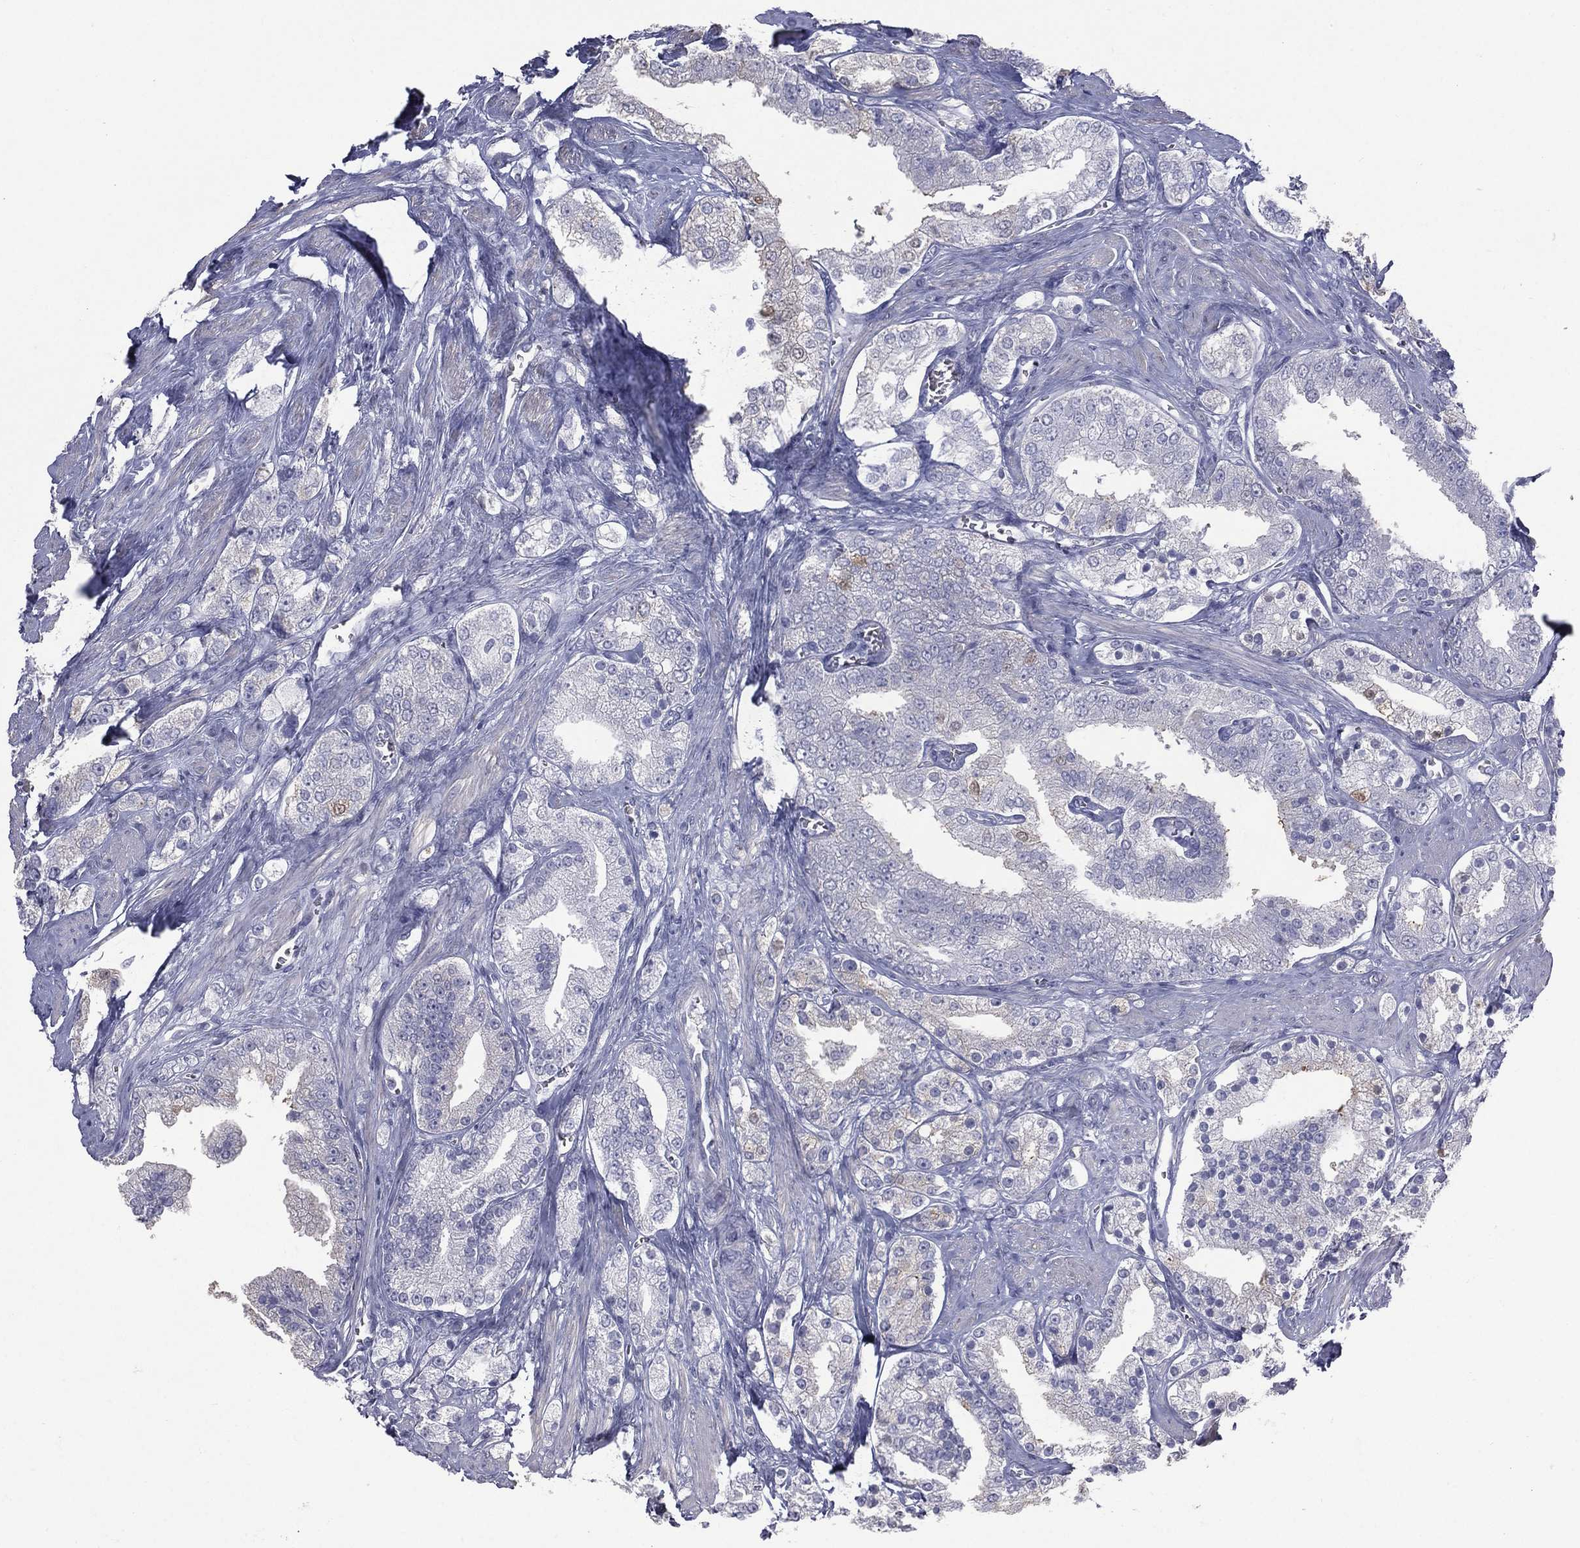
{"staining": {"intensity": "negative", "quantity": "none", "location": "none"}, "tissue": "prostate cancer", "cell_type": "Tumor cells", "image_type": "cancer", "snomed": [{"axis": "morphology", "description": "Adenocarcinoma, NOS"}, {"axis": "topography", "description": "Prostate and seminal vesicle, NOS"}, {"axis": "topography", "description": "Prostate"}], "caption": "There is no significant expression in tumor cells of prostate adenocarcinoma.", "gene": "ESX1", "patient": {"sex": "male", "age": 67}}